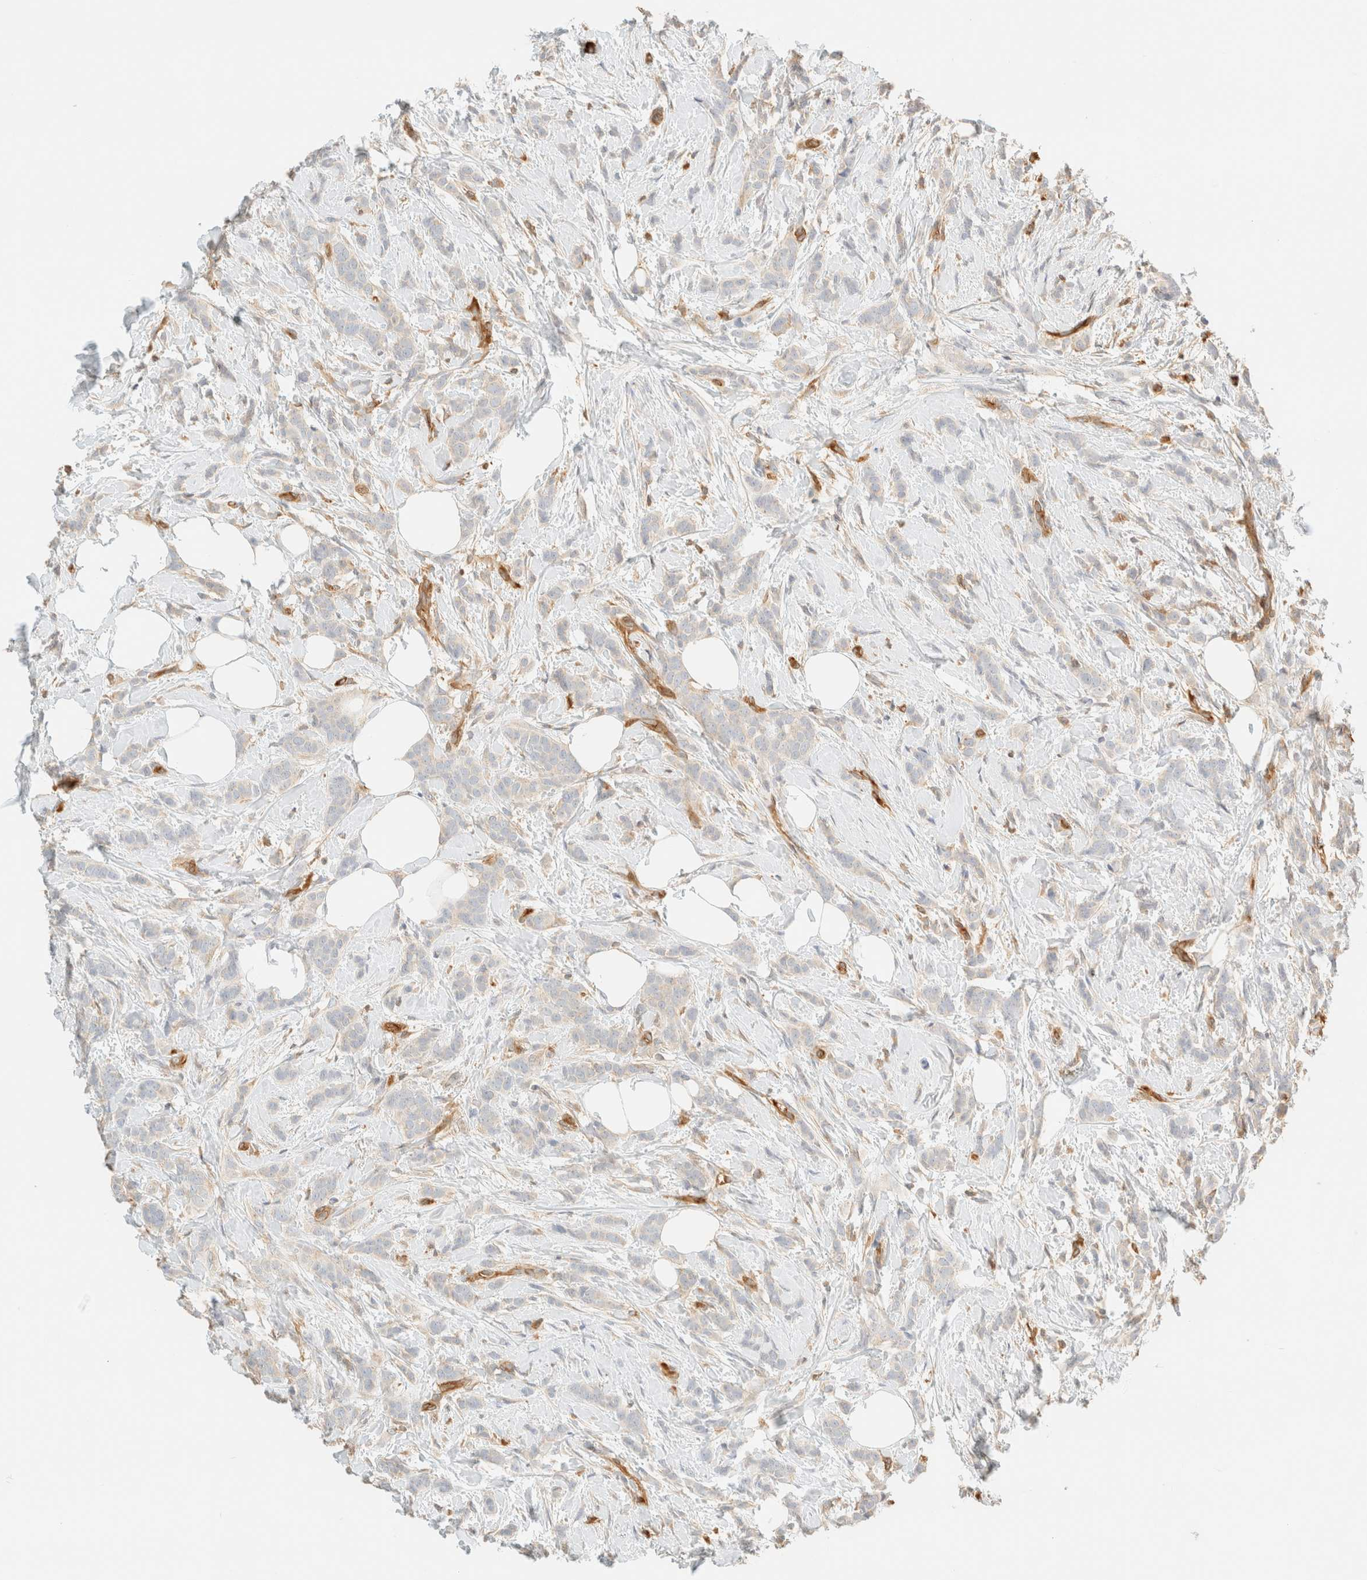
{"staining": {"intensity": "negative", "quantity": "none", "location": "none"}, "tissue": "breast cancer", "cell_type": "Tumor cells", "image_type": "cancer", "snomed": [{"axis": "morphology", "description": "Lobular carcinoma, in situ"}, {"axis": "morphology", "description": "Lobular carcinoma"}, {"axis": "topography", "description": "Breast"}], "caption": "Tumor cells show no significant protein positivity in lobular carcinoma in situ (breast). (Stains: DAB IHC with hematoxylin counter stain, Microscopy: brightfield microscopy at high magnification).", "gene": "FHOD1", "patient": {"sex": "female", "age": 41}}